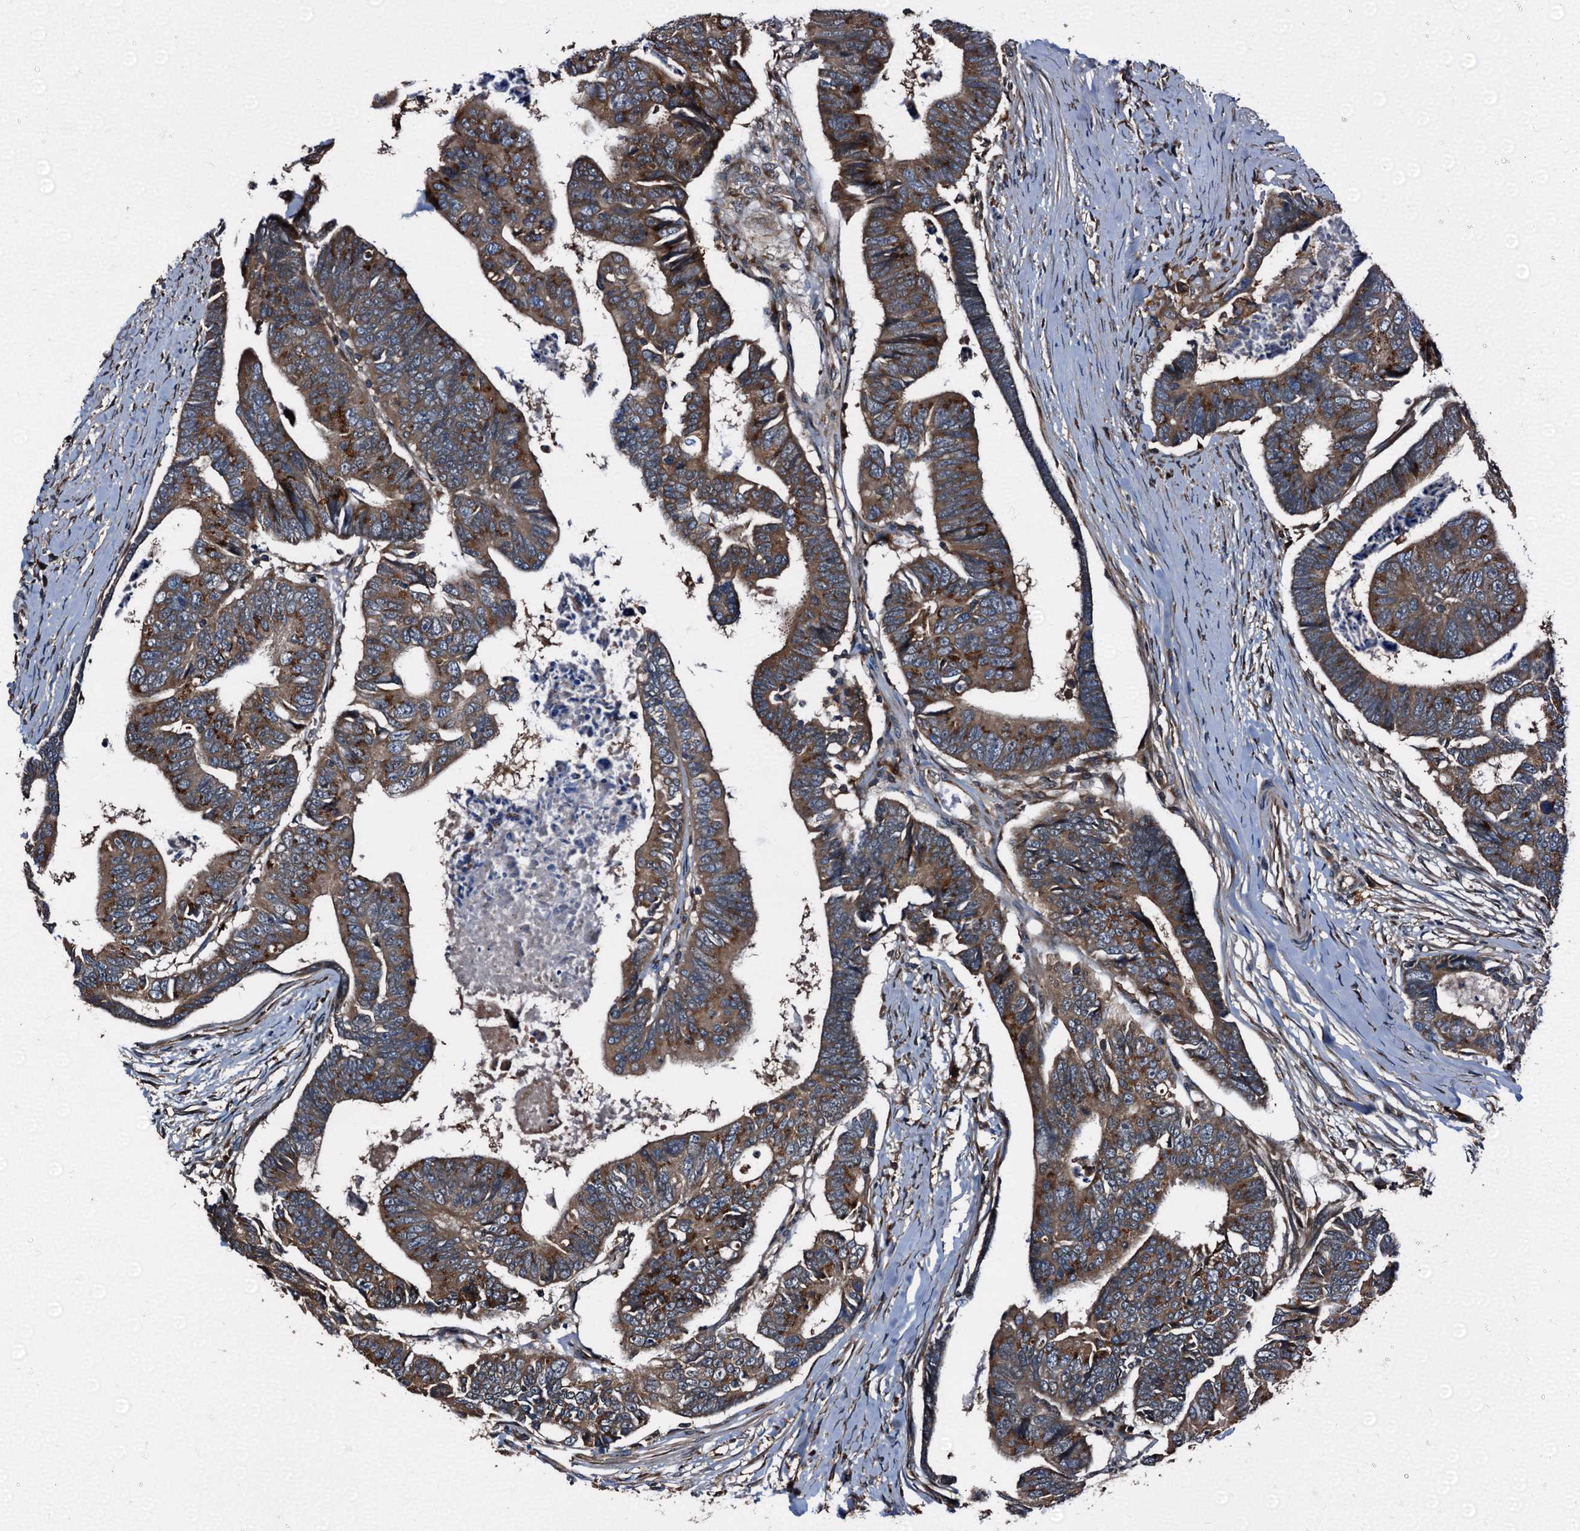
{"staining": {"intensity": "moderate", "quantity": ">75%", "location": "cytoplasmic/membranous"}, "tissue": "colorectal cancer", "cell_type": "Tumor cells", "image_type": "cancer", "snomed": [{"axis": "morphology", "description": "Adenocarcinoma, NOS"}, {"axis": "topography", "description": "Rectum"}], "caption": "About >75% of tumor cells in colorectal adenocarcinoma reveal moderate cytoplasmic/membranous protein staining as visualized by brown immunohistochemical staining.", "gene": "PEX5", "patient": {"sex": "female", "age": 65}}